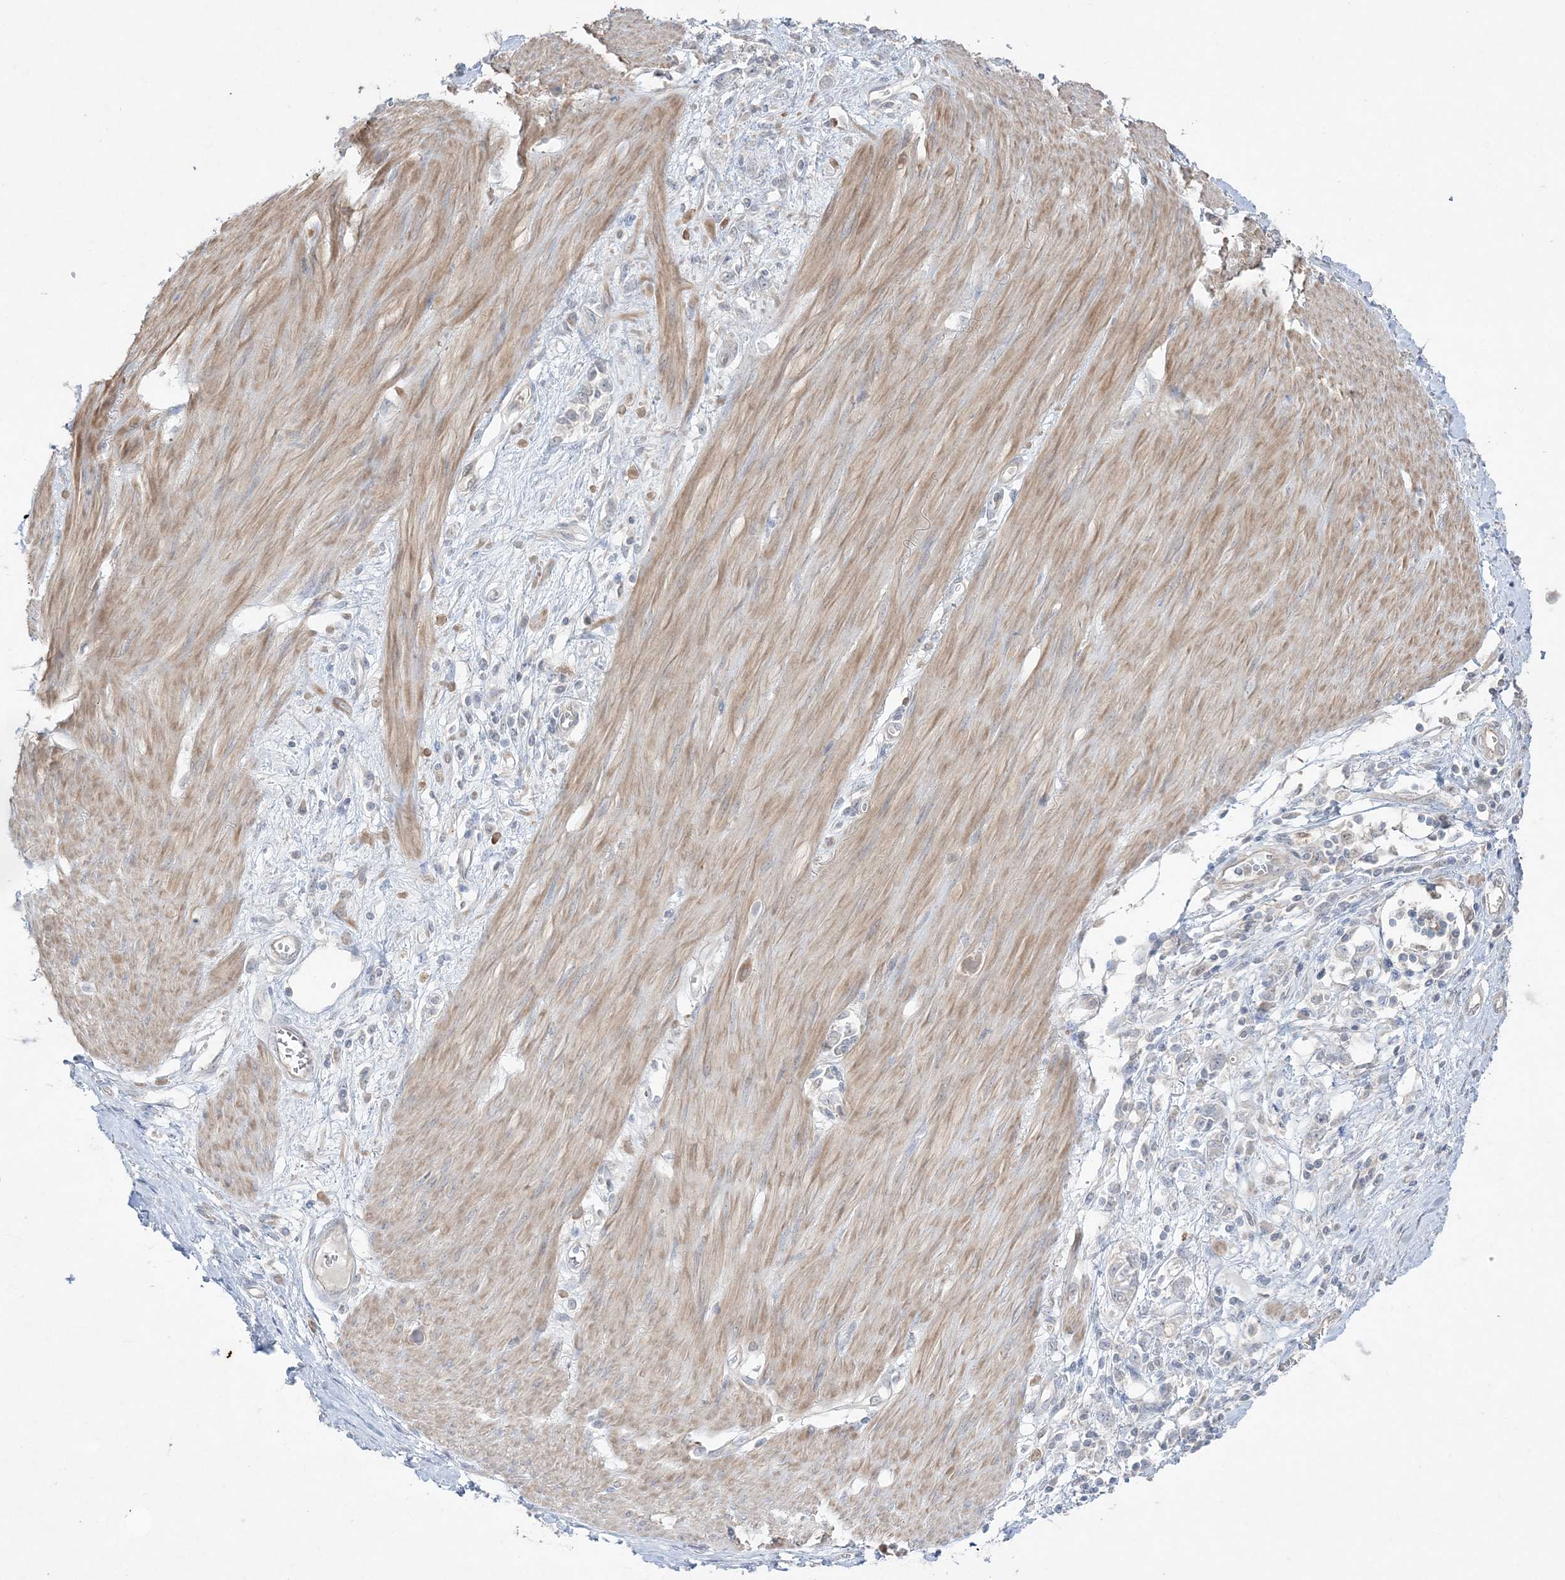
{"staining": {"intensity": "negative", "quantity": "none", "location": "none"}, "tissue": "stomach cancer", "cell_type": "Tumor cells", "image_type": "cancer", "snomed": [{"axis": "morphology", "description": "Adenocarcinoma, NOS"}, {"axis": "topography", "description": "Stomach"}], "caption": "Tumor cells show no significant protein staining in stomach adenocarcinoma.", "gene": "SH3BP4", "patient": {"sex": "female", "age": 76}}